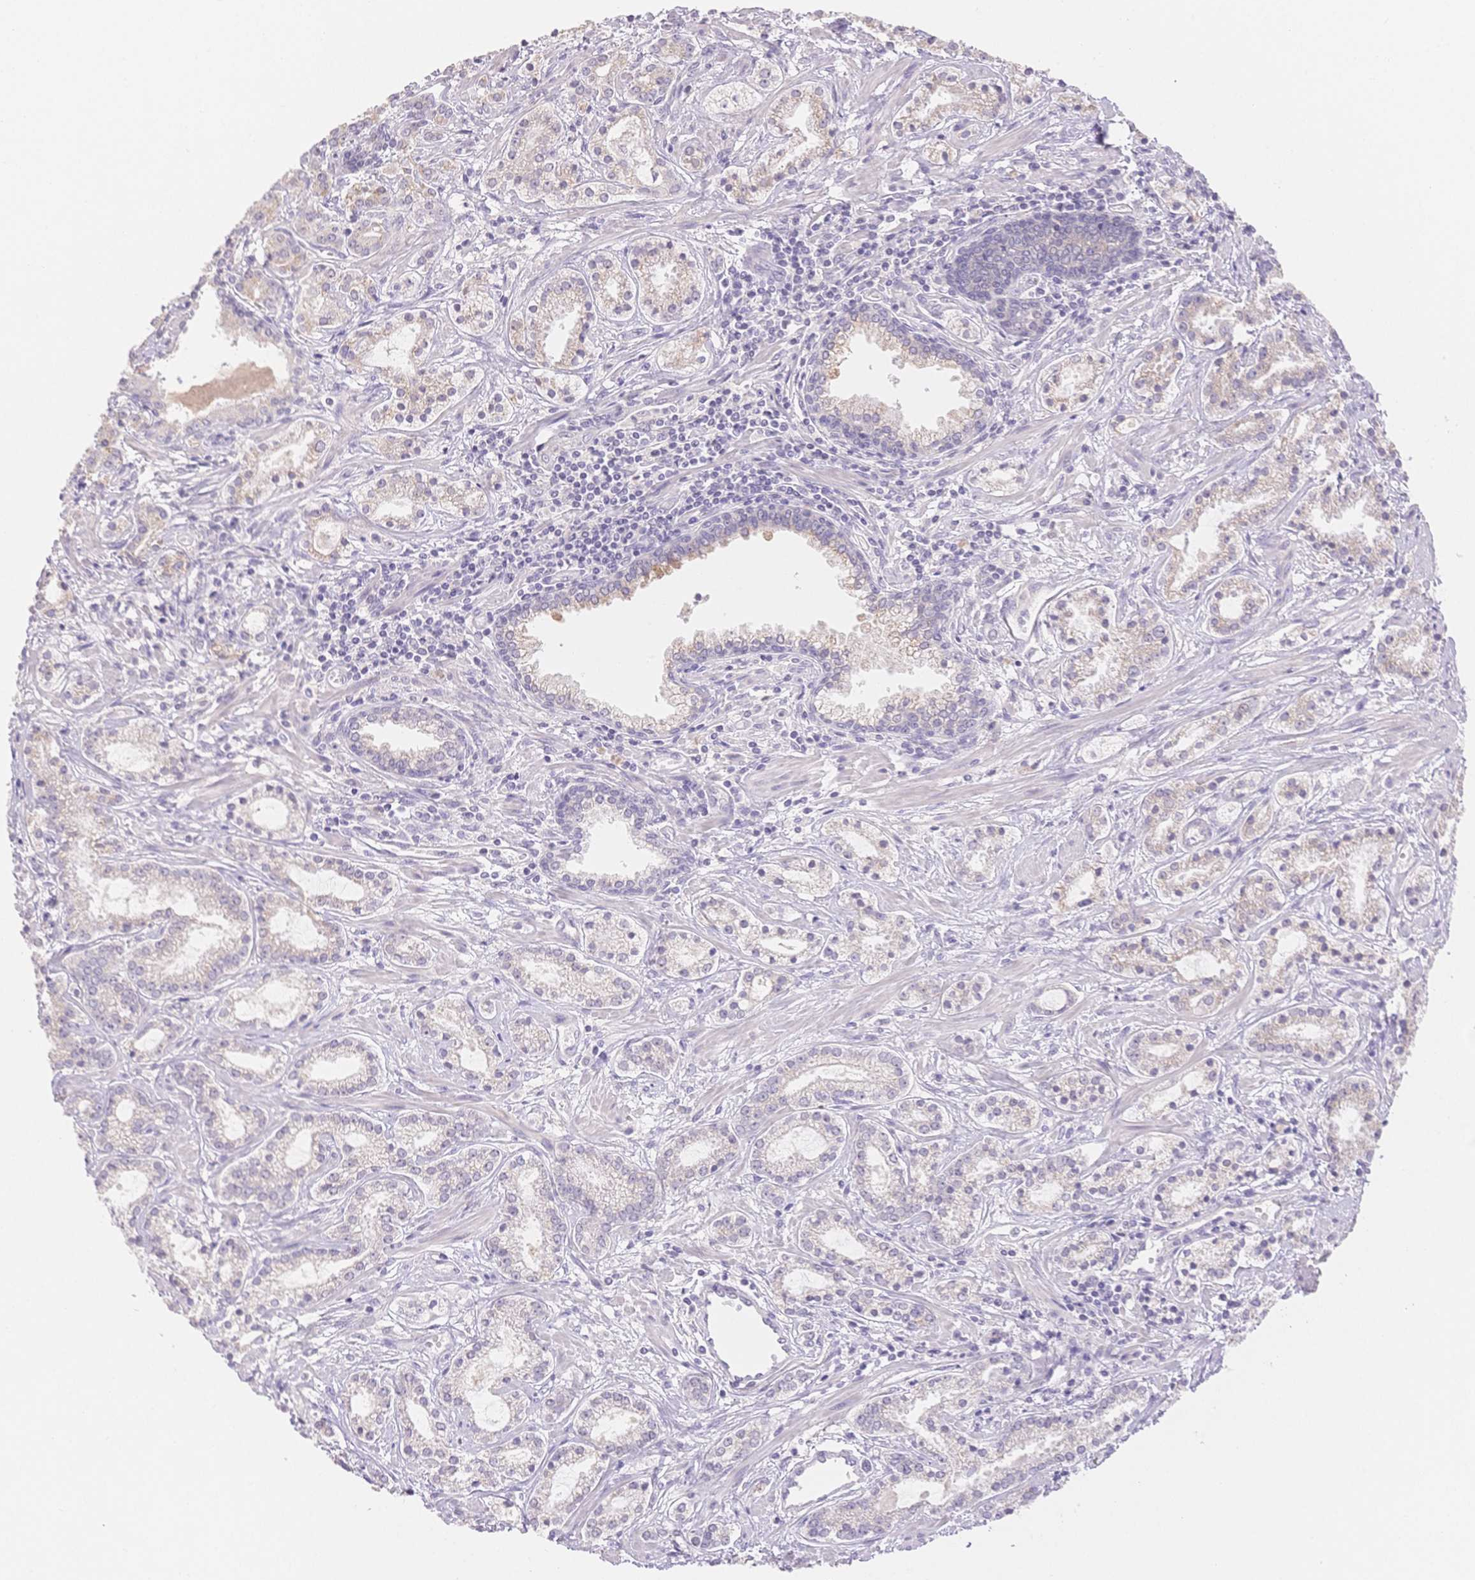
{"staining": {"intensity": "weak", "quantity": "<25%", "location": "cytoplasmic/membranous"}, "tissue": "prostate cancer", "cell_type": "Tumor cells", "image_type": "cancer", "snomed": [{"axis": "morphology", "description": "Adenocarcinoma, Medium grade"}, {"axis": "topography", "description": "Prostate"}], "caption": "The micrograph exhibits no staining of tumor cells in prostate cancer.", "gene": "SUV39H2", "patient": {"sex": "male", "age": 57}}